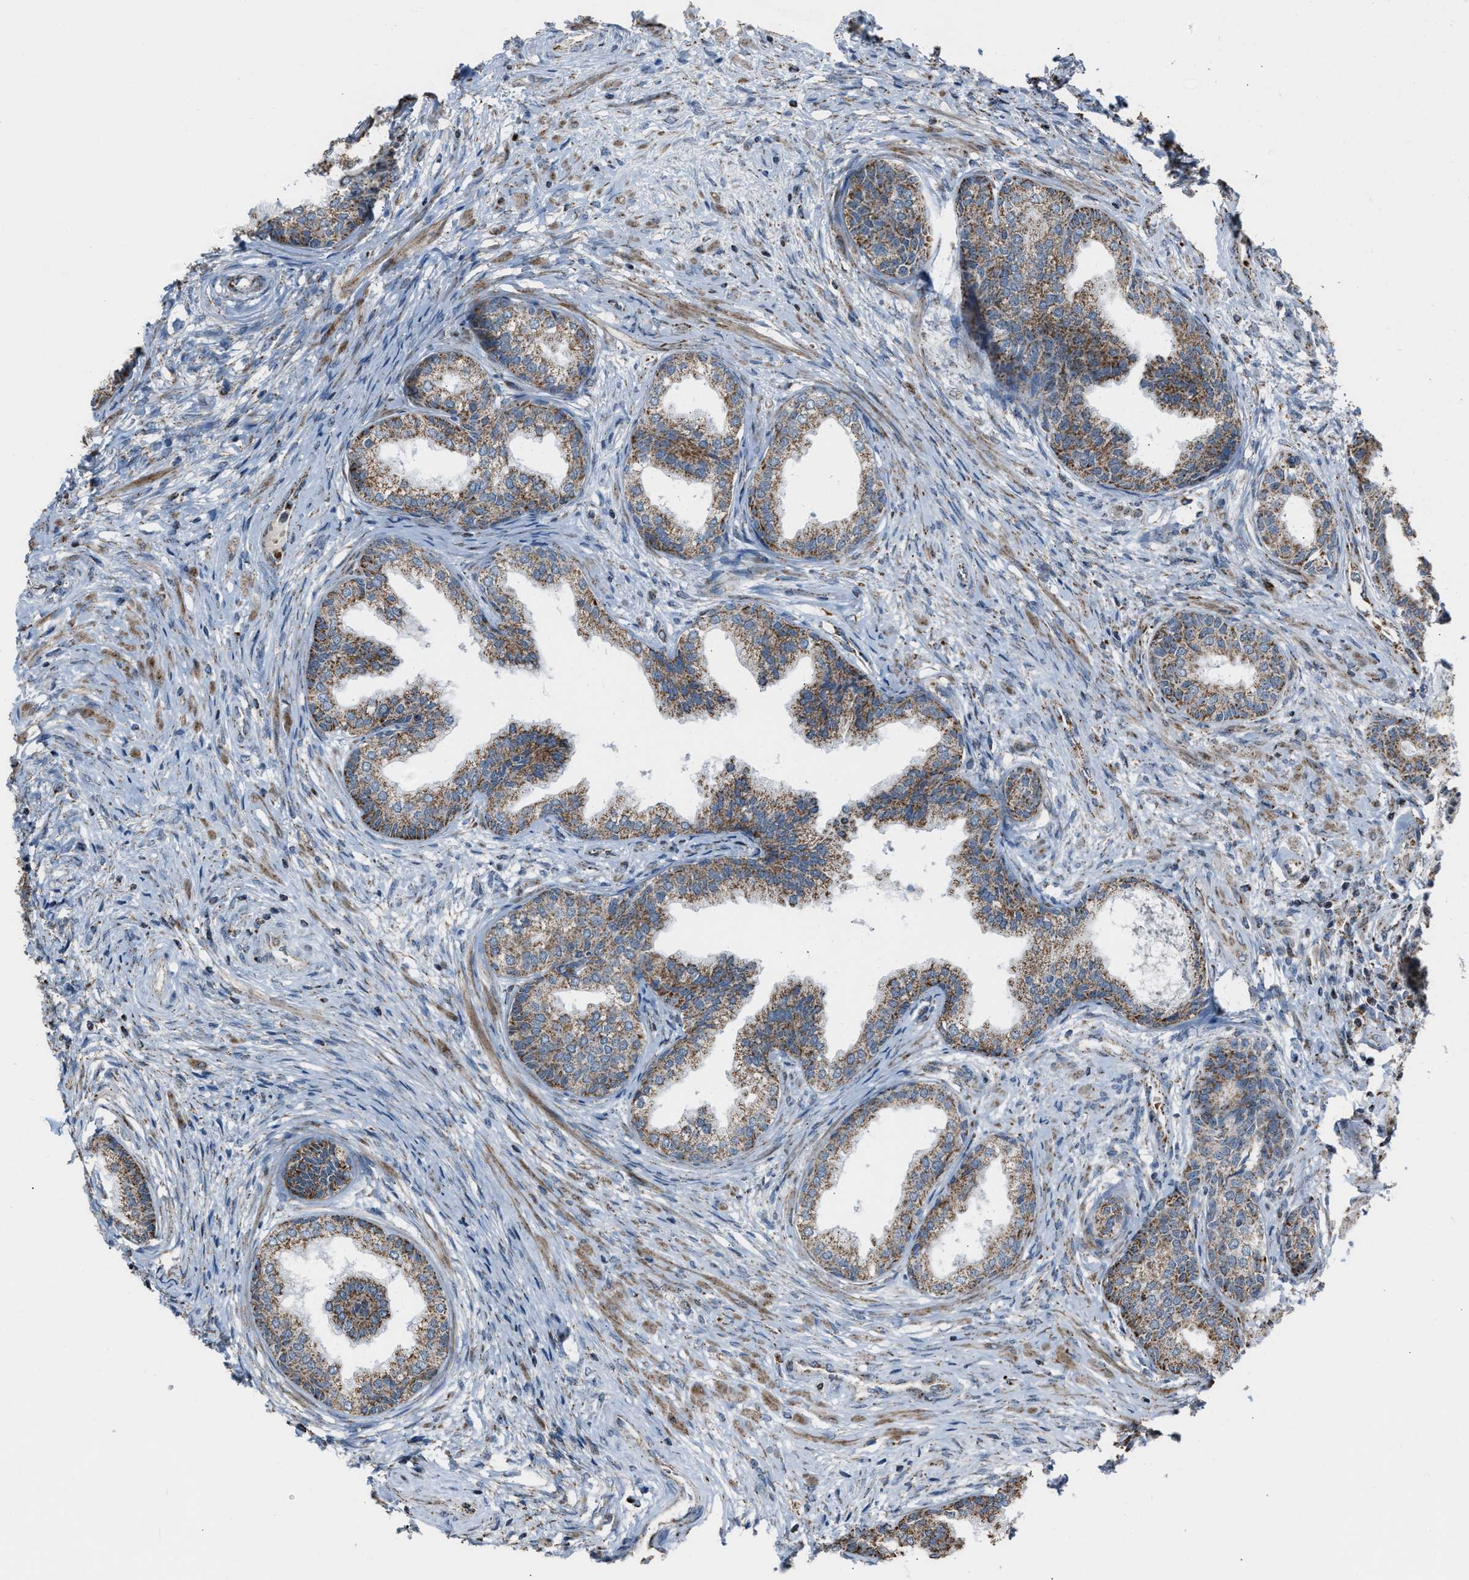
{"staining": {"intensity": "moderate", "quantity": ">75%", "location": "cytoplasmic/membranous"}, "tissue": "prostate", "cell_type": "Glandular cells", "image_type": "normal", "snomed": [{"axis": "morphology", "description": "Normal tissue, NOS"}, {"axis": "topography", "description": "Prostate"}], "caption": "IHC staining of unremarkable prostate, which shows medium levels of moderate cytoplasmic/membranous staining in approximately >75% of glandular cells indicating moderate cytoplasmic/membranous protein staining. The staining was performed using DAB (brown) for protein detection and nuclei were counterstained in hematoxylin (blue).", "gene": "CHN2", "patient": {"sex": "male", "age": 76}}